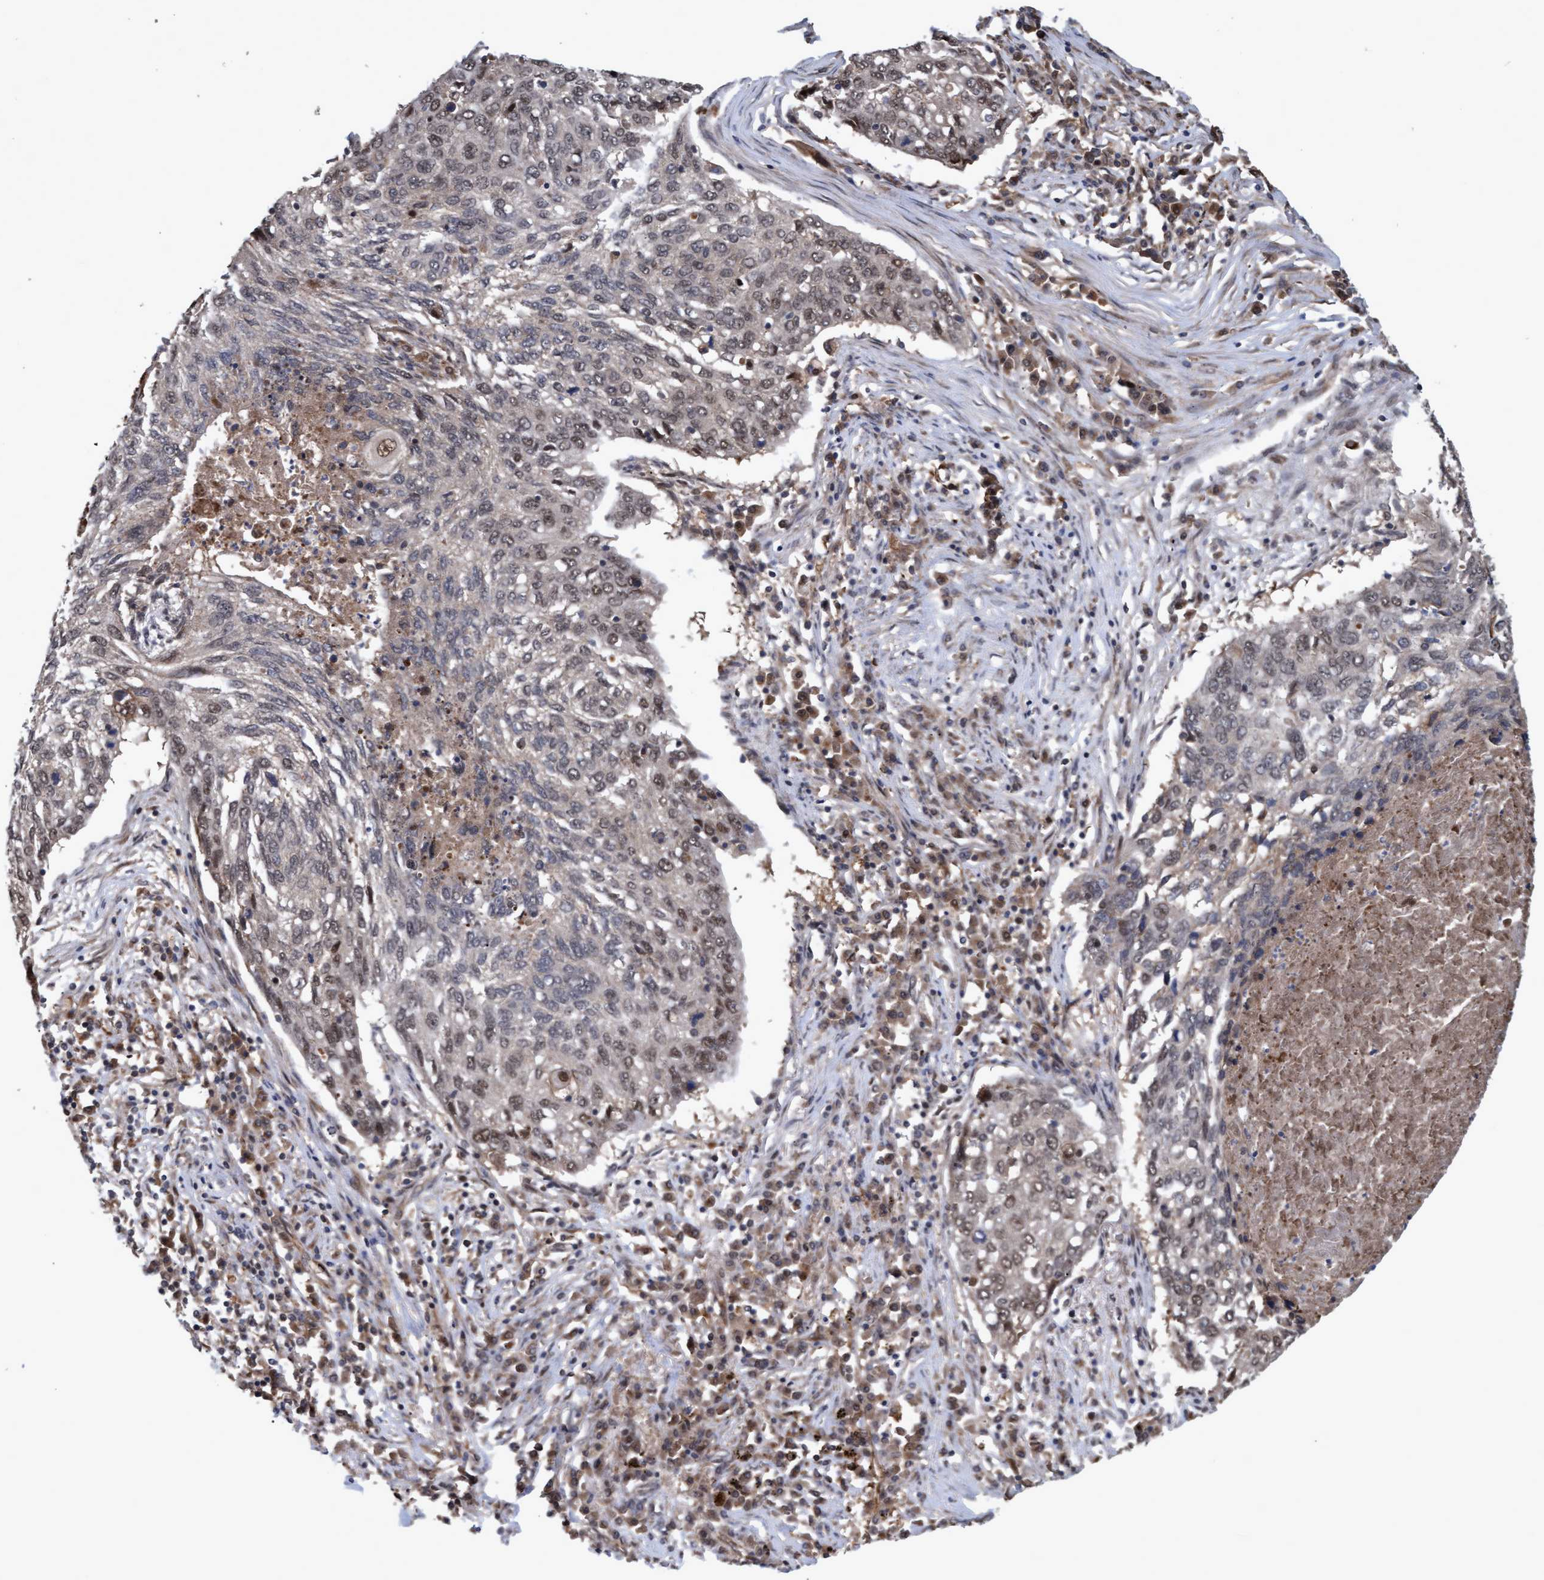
{"staining": {"intensity": "weak", "quantity": "25%-75%", "location": "nuclear"}, "tissue": "lung cancer", "cell_type": "Tumor cells", "image_type": "cancer", "snomed": [{"axis": "morphology", "description": "Squamous cell carcinoma, NOS"}, {"axis": "topography", "description": "Lung"}], "caption": "Lung cancer (squamous cell carcinoma) tissue displays weak nuclear expression in about 25%-75% of tumor cells, visualized by immunohistochemistry.", "gene": "PSMB6", "patient": {"sex": "female", "age": 63}}